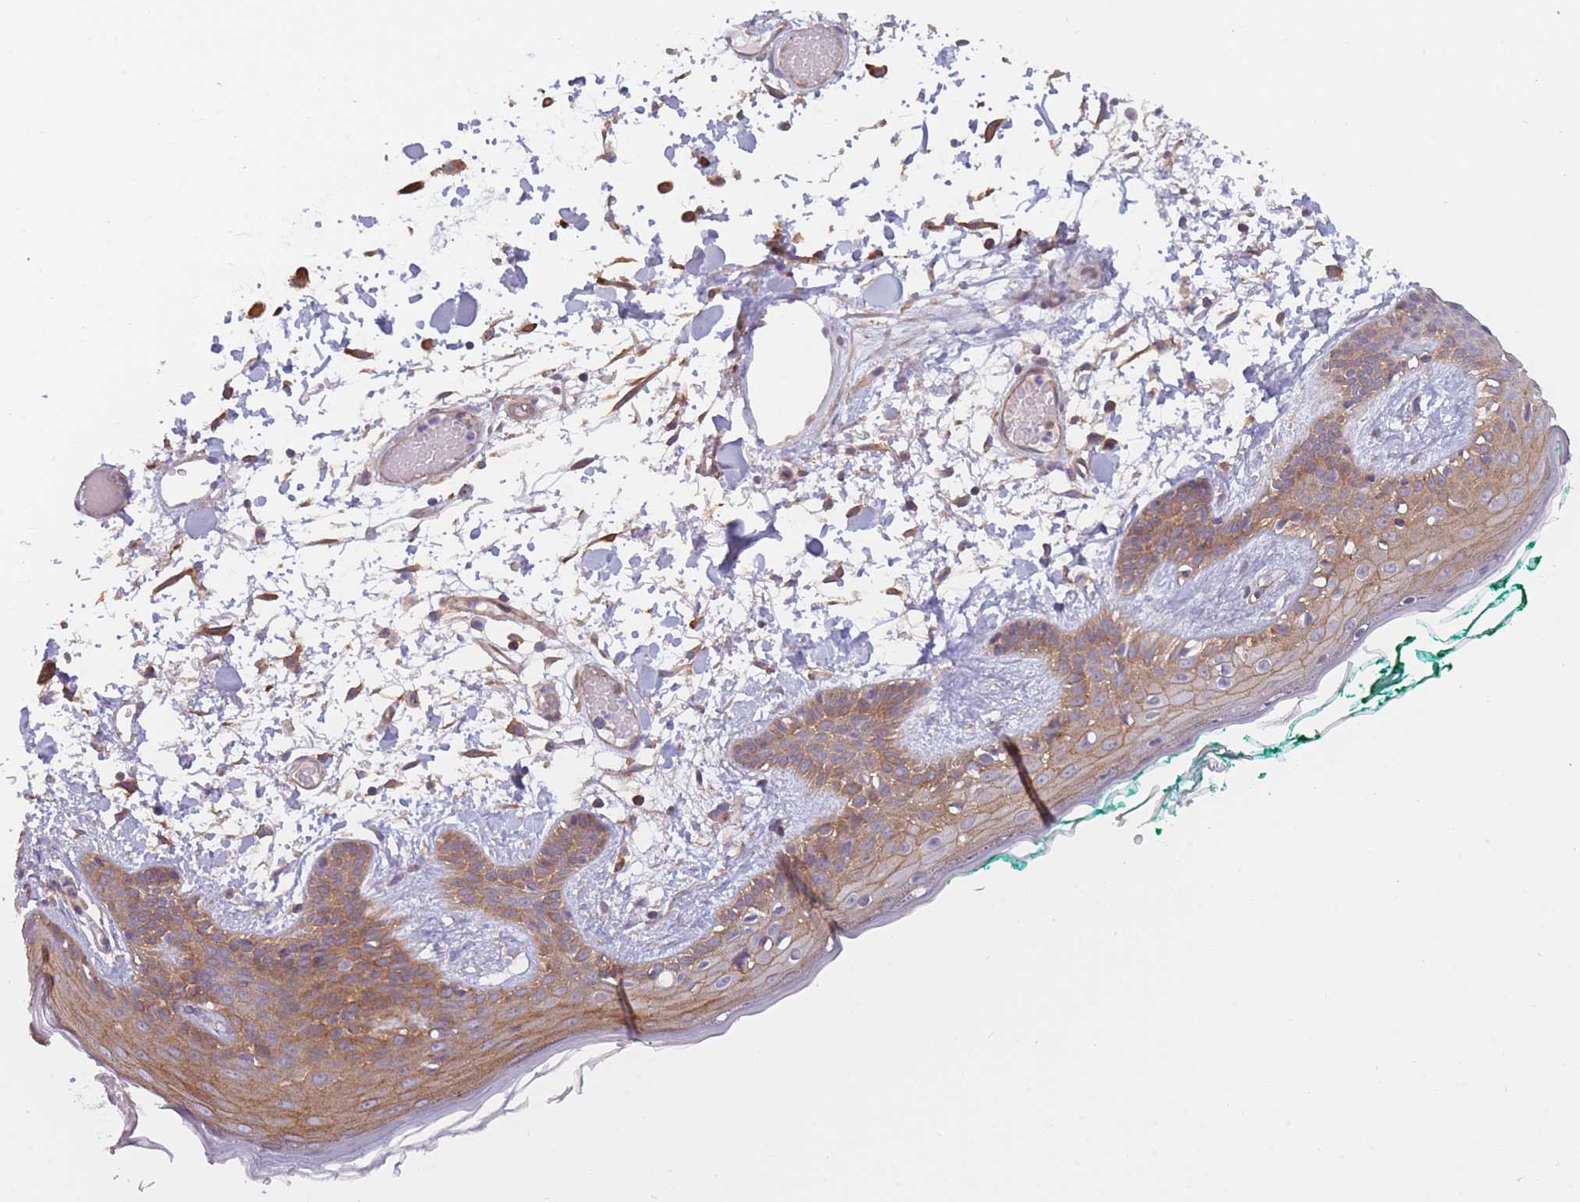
{"staining": {"intensity": "moderate", "quantity": ">75%", "location": "cytoplasmic/membranous"}, "tissue": "skin", "cell_type": "Fibroblasts", "image_type": "normal", "snomed": [{"axis": "morphology", "description": "Normal tissue, NOS"}, {"axis": "topography", "description": "Skin"}], "caption": "IHC of normal human skin reveals medium levels of moderate cytoplasmic/membranous expression in approximately >75% of fibroblasts. (Stains: DAB in brown, nuclei in blue, Microscopy: brightfield microscopy at high magnification).", "gene": "WDR93", "patient": {"sex": "male", "age": 79}}